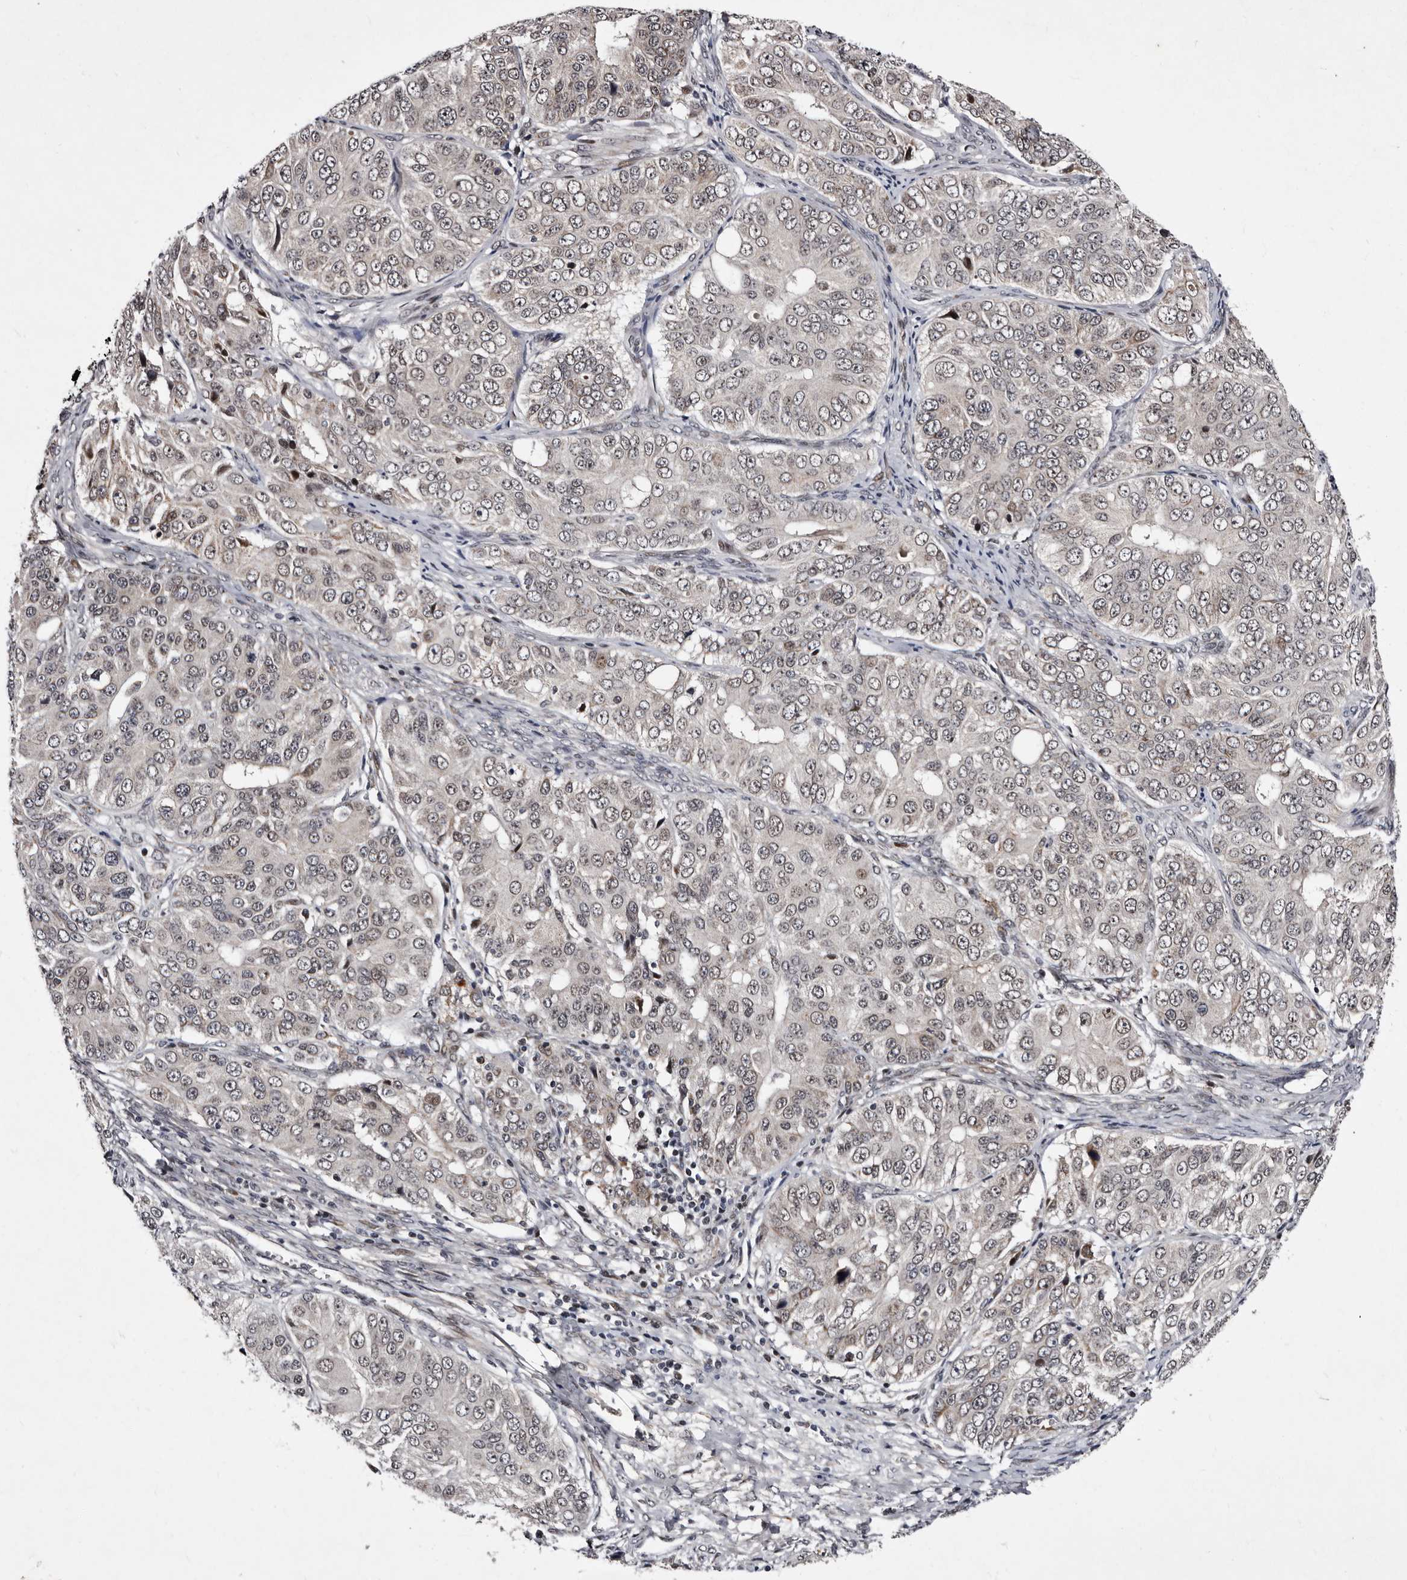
{"staining": {"intensity": "weak", "quantity": "<25%", "location": "cytoplasmic/membranous"}, "tissue": "ovarian cancer", "cell_type": "Tumor cells", "image_type": "cancer", "snomed": [{"axis": "morphology", "description": "Carcinoma, endometroid"}, {"axis": "topography", "description": "Ovary"}], "caption": "This is an IHC histopathology image of ovarian cancer (endometroid carcinoma). There is no expression in tumor cells.", "gene": "TNKS", "patient": {"sex": "female", "age": 51}}